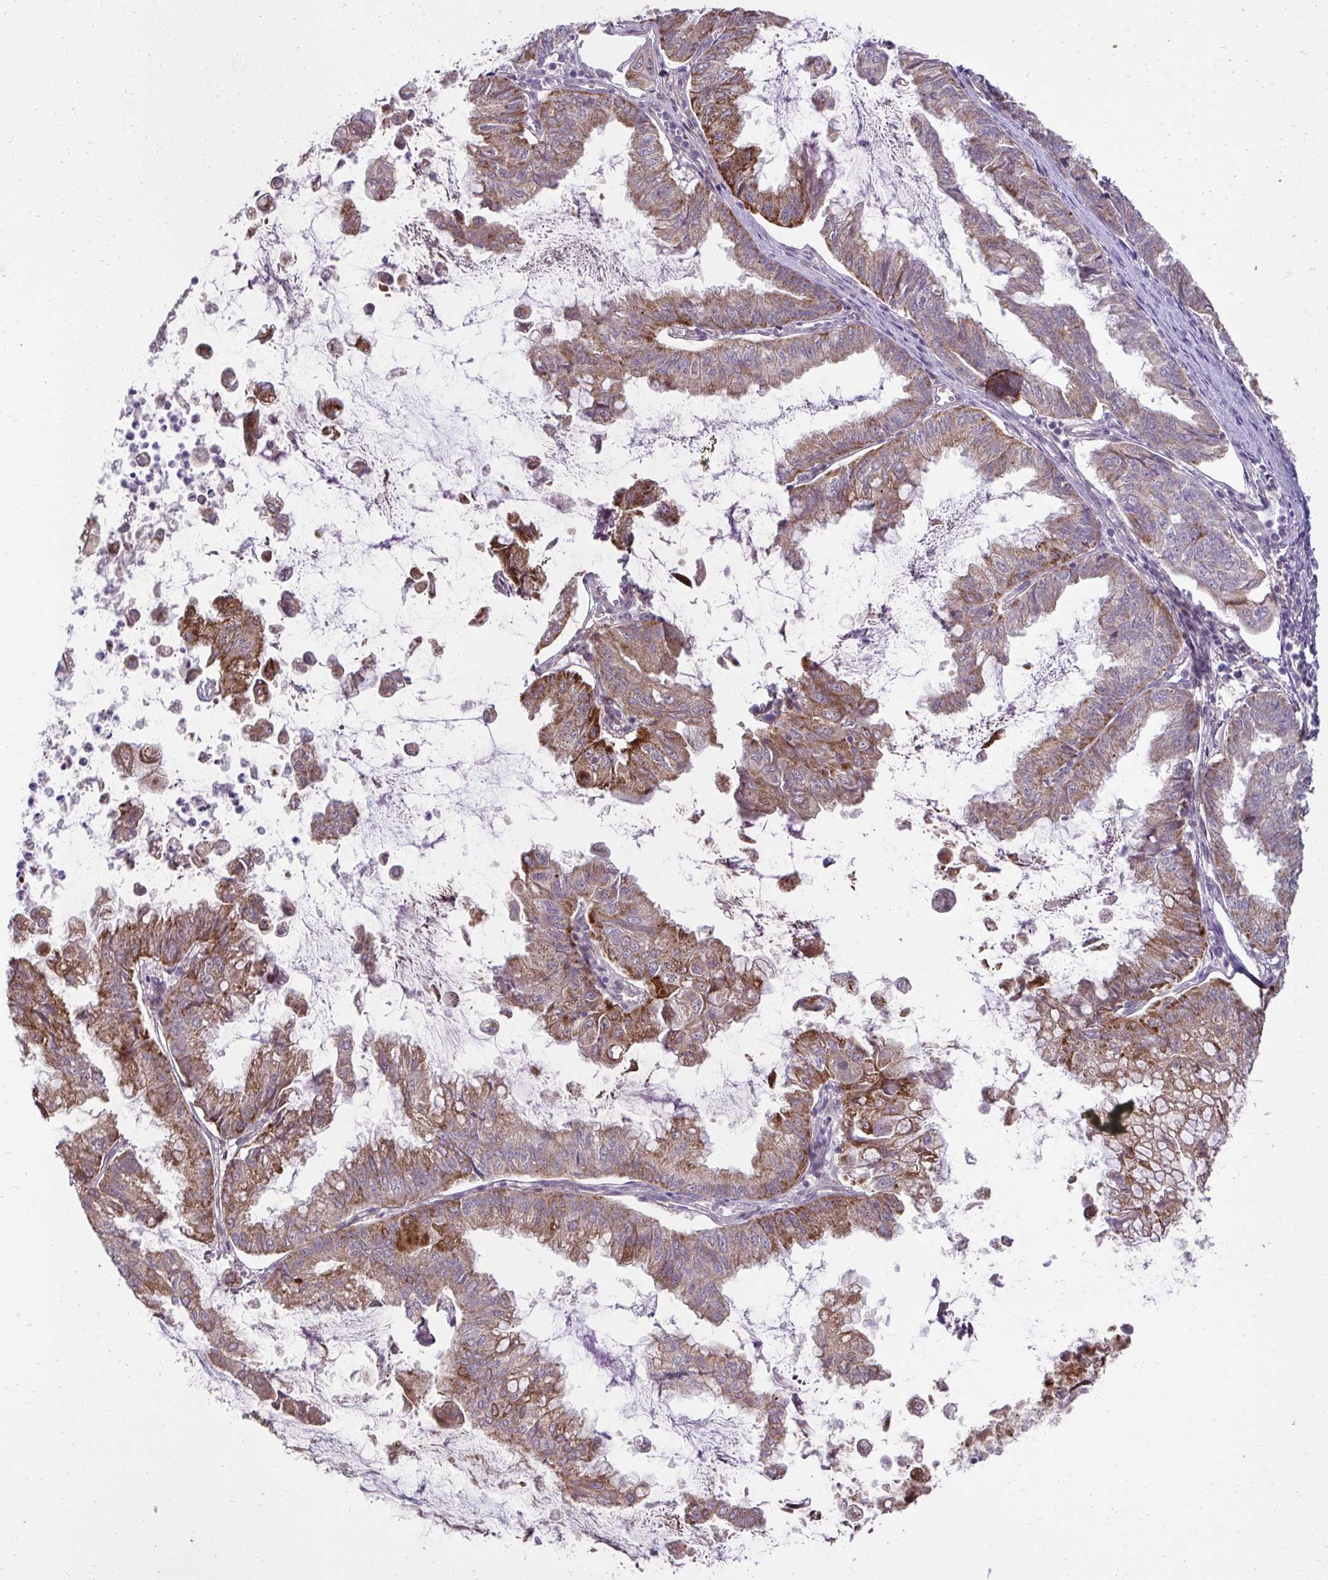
{"staining": {"intensity": "moderate", "quantity": ">75%", "location": "cytoplasmic/membranous"}, "tissue": "stomach cancer", "cell_type": "Tumor cells", "image_type": "cancer", "snomed": [{"axis": "morphology", "description": "Adenocarcinoma, NOS"}, {"axis": "topography", "description": "Stomach, upper"}], "caption": "Human stomach cancer stained with a brown dye demonstrates moderate cytoplasmic/membranous positive staining in approximately >75% of tumor cells.", "gene": "RDH14", "patient": {"sex": "male", "age": 80}}